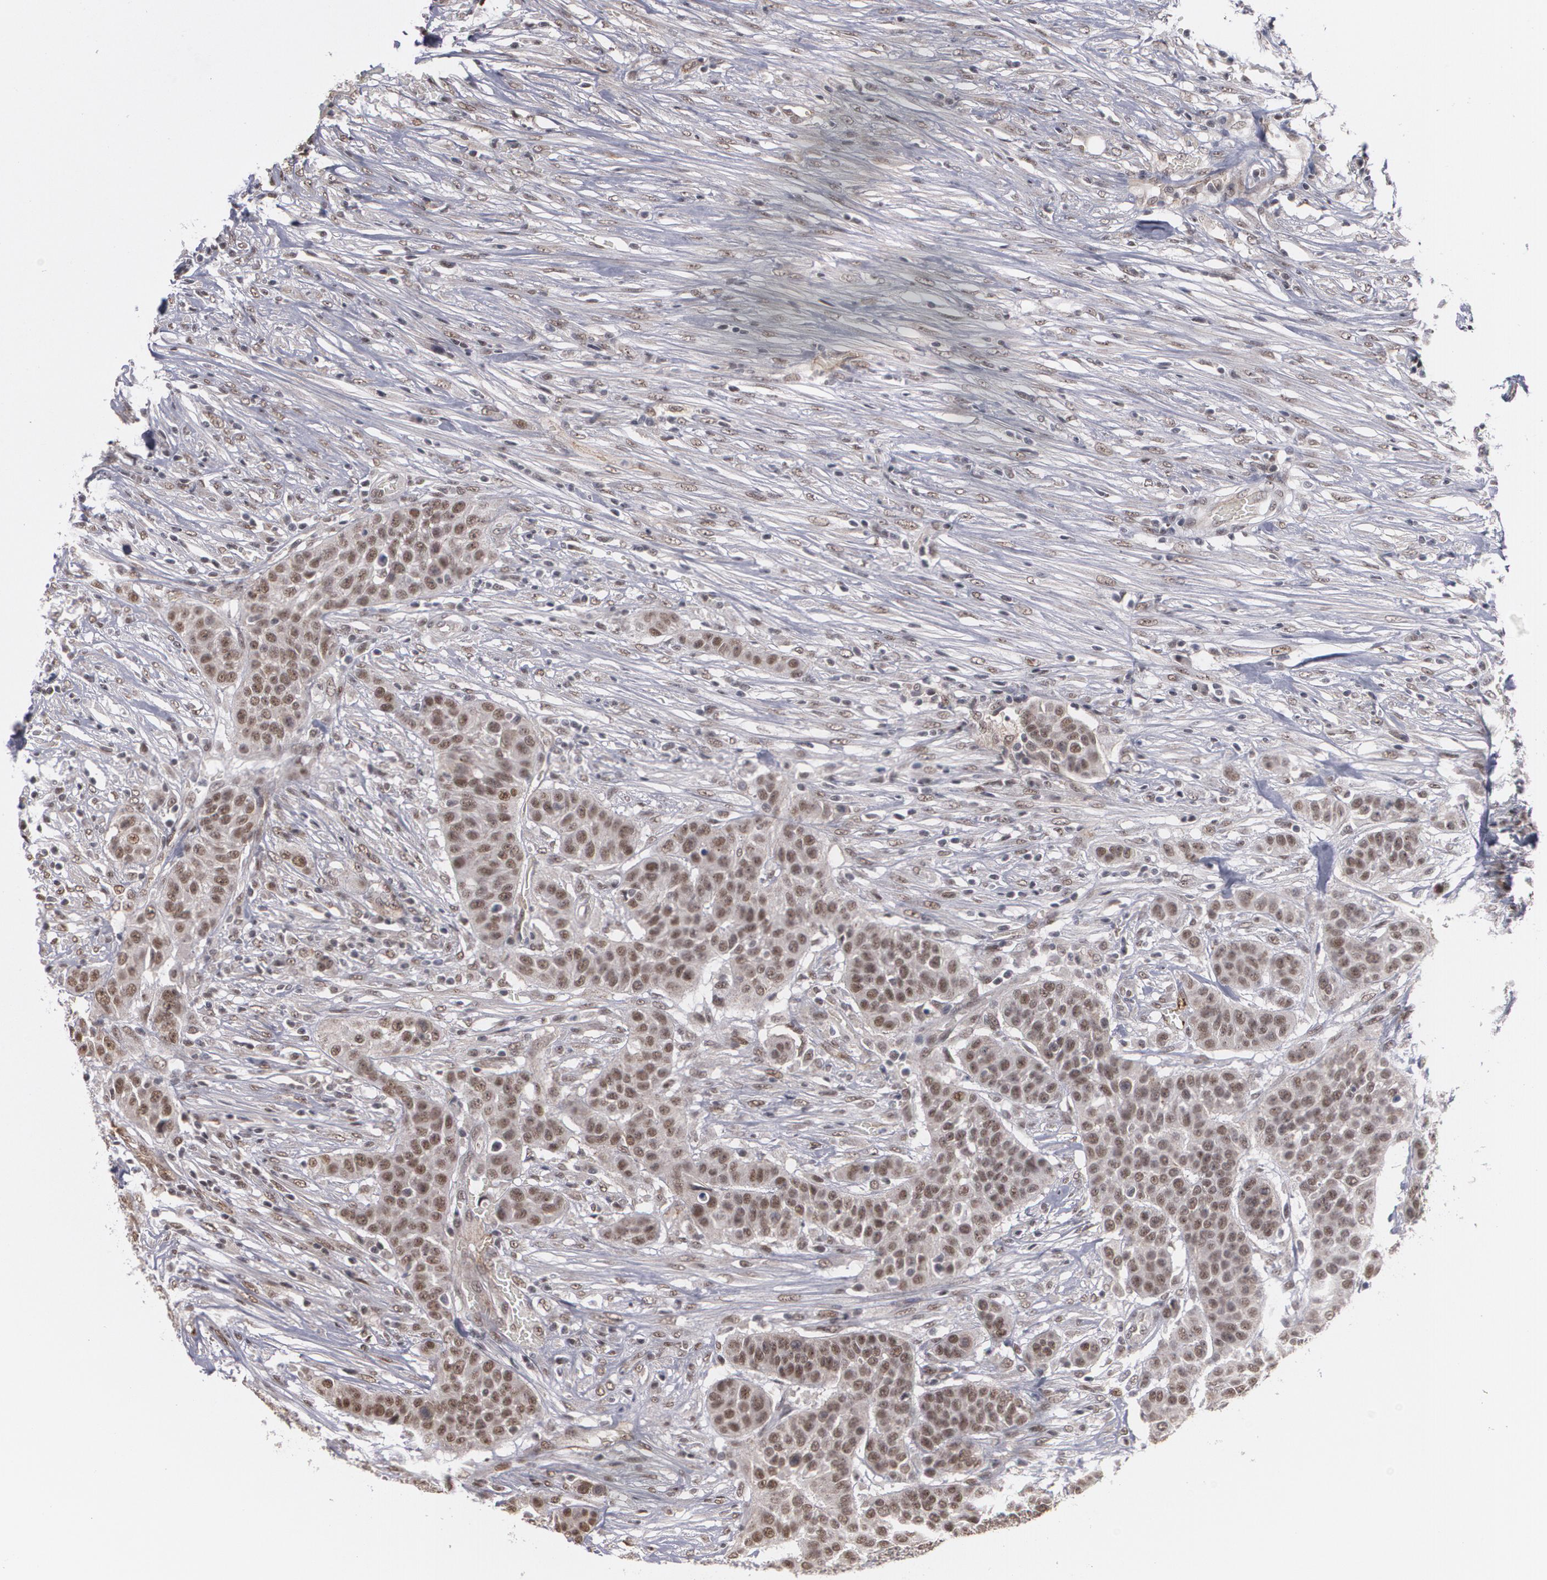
{"staining": {"intensity": "moderate", "quantity": ">75%", "location": "nuclear"}, "tissue": "urothelial cancer", "cell_type": "Tumor cells", "image_type": "cancer", "snomed": [{"axis": "morphology", "description": "Urothelial carcinoma, High grade"}, {"axis": "topography", "description": "Urinary bladder"}], "caption": "DAB immunohistochemical staining of high-grade urothelial carcinoma reveals moderate nuclear protein expression in about >75% of tumor cells.", "gene": "ZNF75A", "patient": {"sex": "male", "age": 74}}